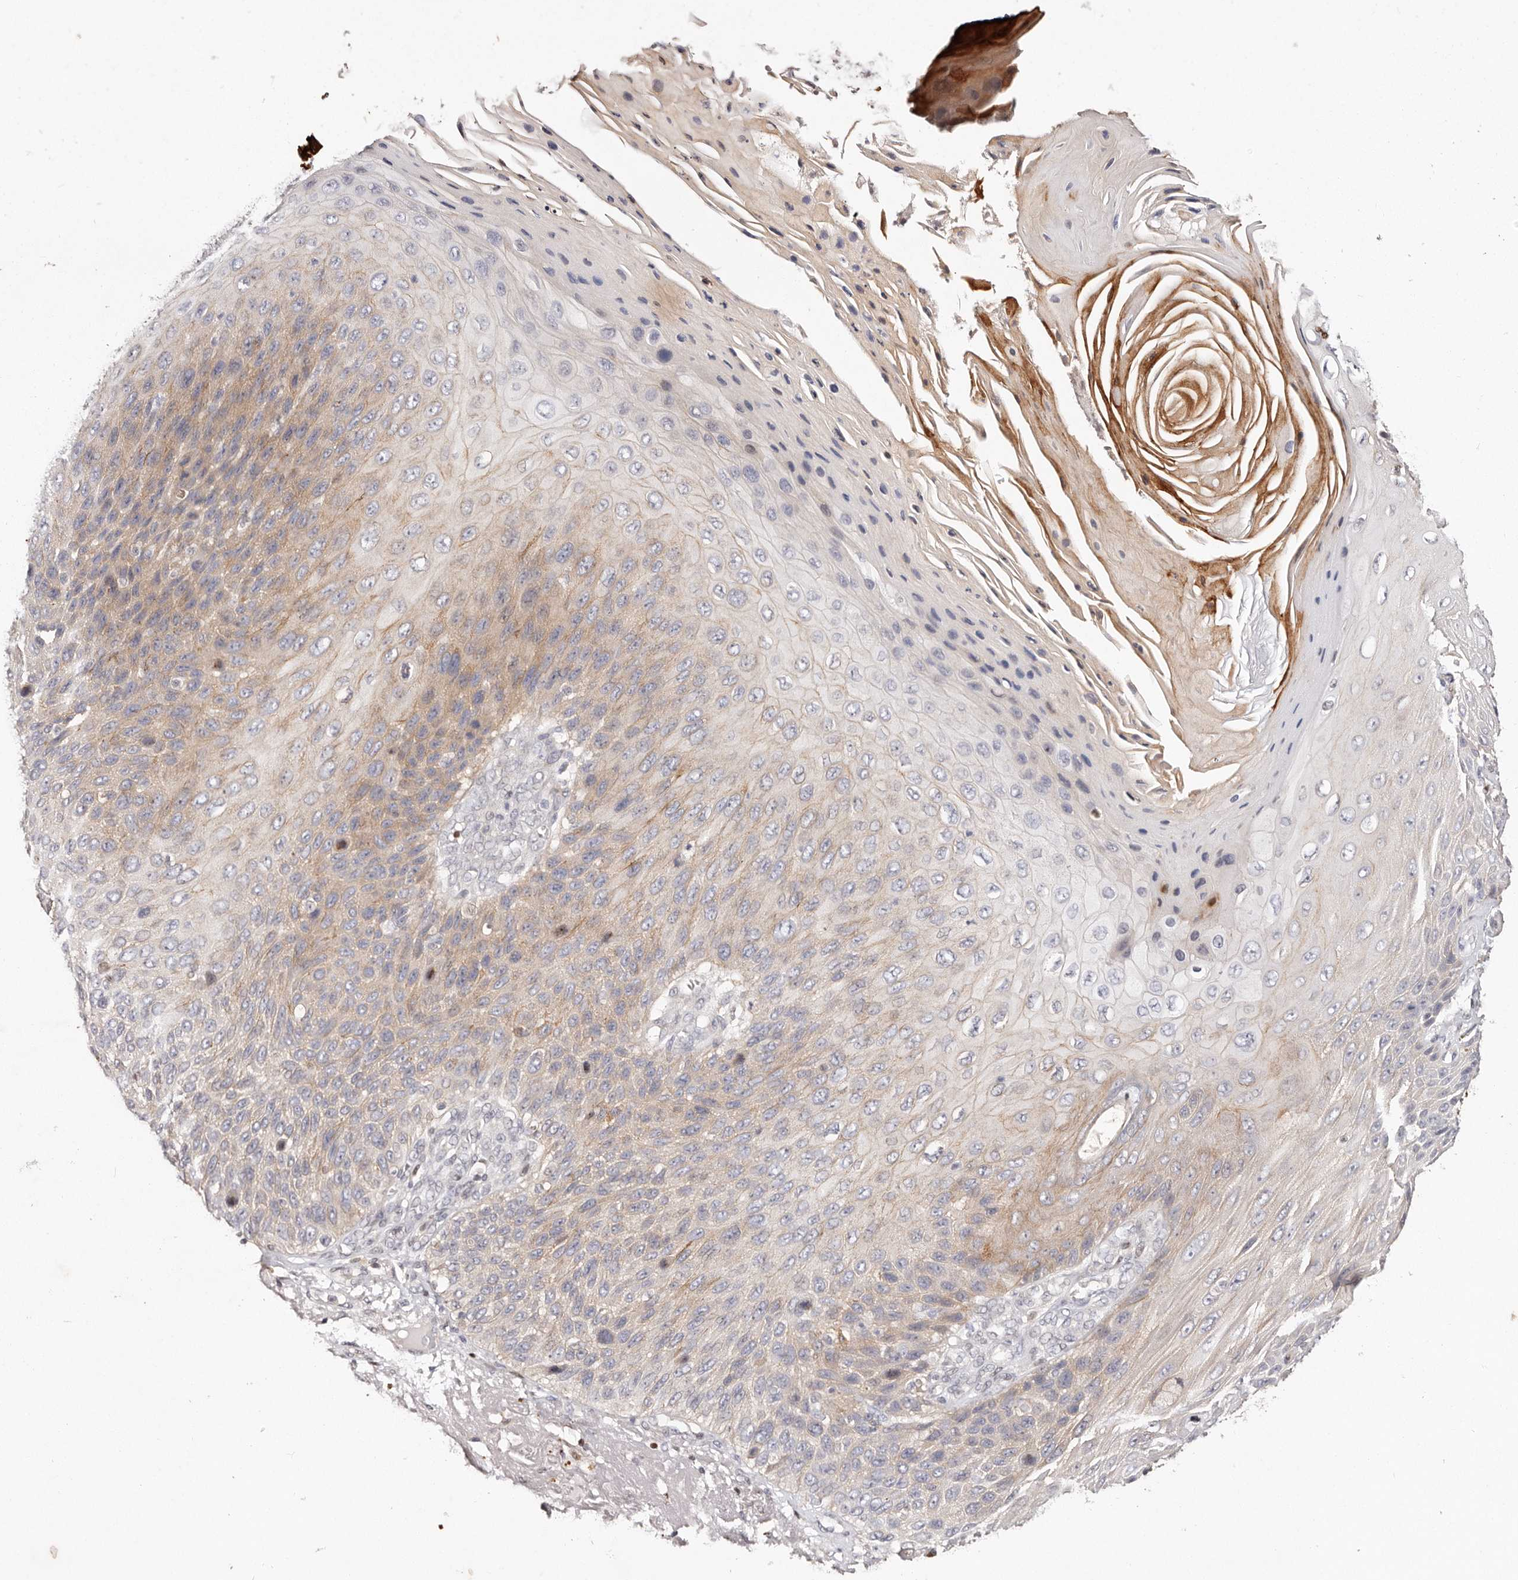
{"staining": {"intensity": "moderate", "quantity": "25%-75%", "location": "cytoplasmic/membranous"}, "tissue": "skin cancer", "cell_type": "Tumor cells", "image_type": "cancer", "snomed": [{"axis": "morphology", "description": "Squamous cell carcinoma, NOS"}, {"axis": "topography", "description": "Skin"}], "caption": "The immunohistochemical stain shows moderate cytoplasmic/membranous positivity in tumor cells of squamous cell carcinoma (skin) tissue.", "gene": "IQGAP3", "patient": {"sex": "female", "age": 88}}